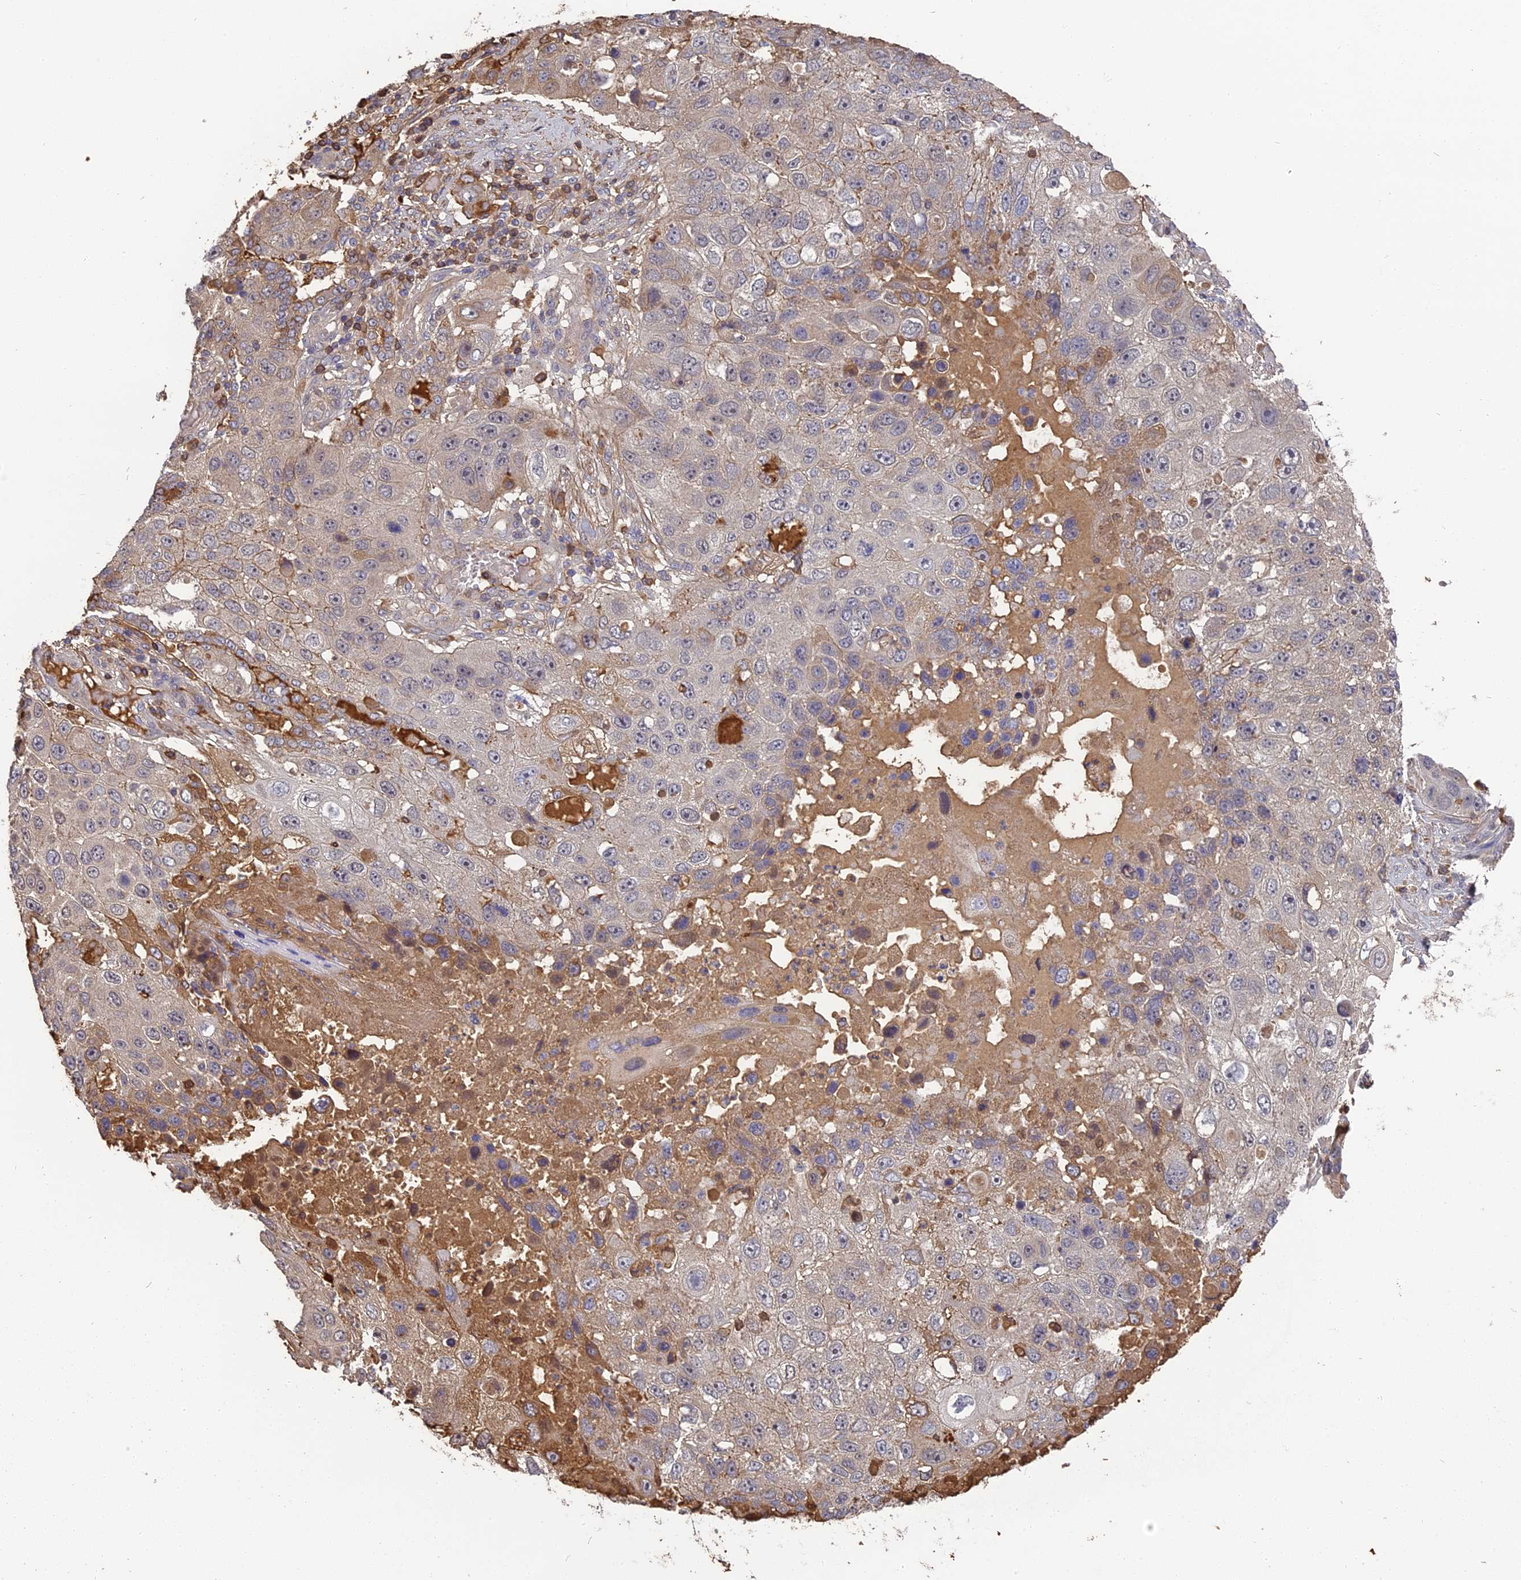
{"staining": {"intensity": "weak", "quantity": "<25%", "location": "cytoplasmic/membranous"}, "tissue": "lung cancer", "cell_type": "Tumor cells", "image_type": "cancer", "snomed": [{"axis": "morphology", "description": "Squamous cell carcinoma, NOS"}, {"axis": "topography", "description": "Lung"}], "caption": "Immunohistochemistry photomicrograph of neoplastic tissue: human lung cancer stained with DAB exhibits no significant protein positivity in tumor cells. (DAB IHC visualized using brightfield microscopy, high magnification).", "gene": "ERMAP", "patient": {"sex": "male", "age": 61}}